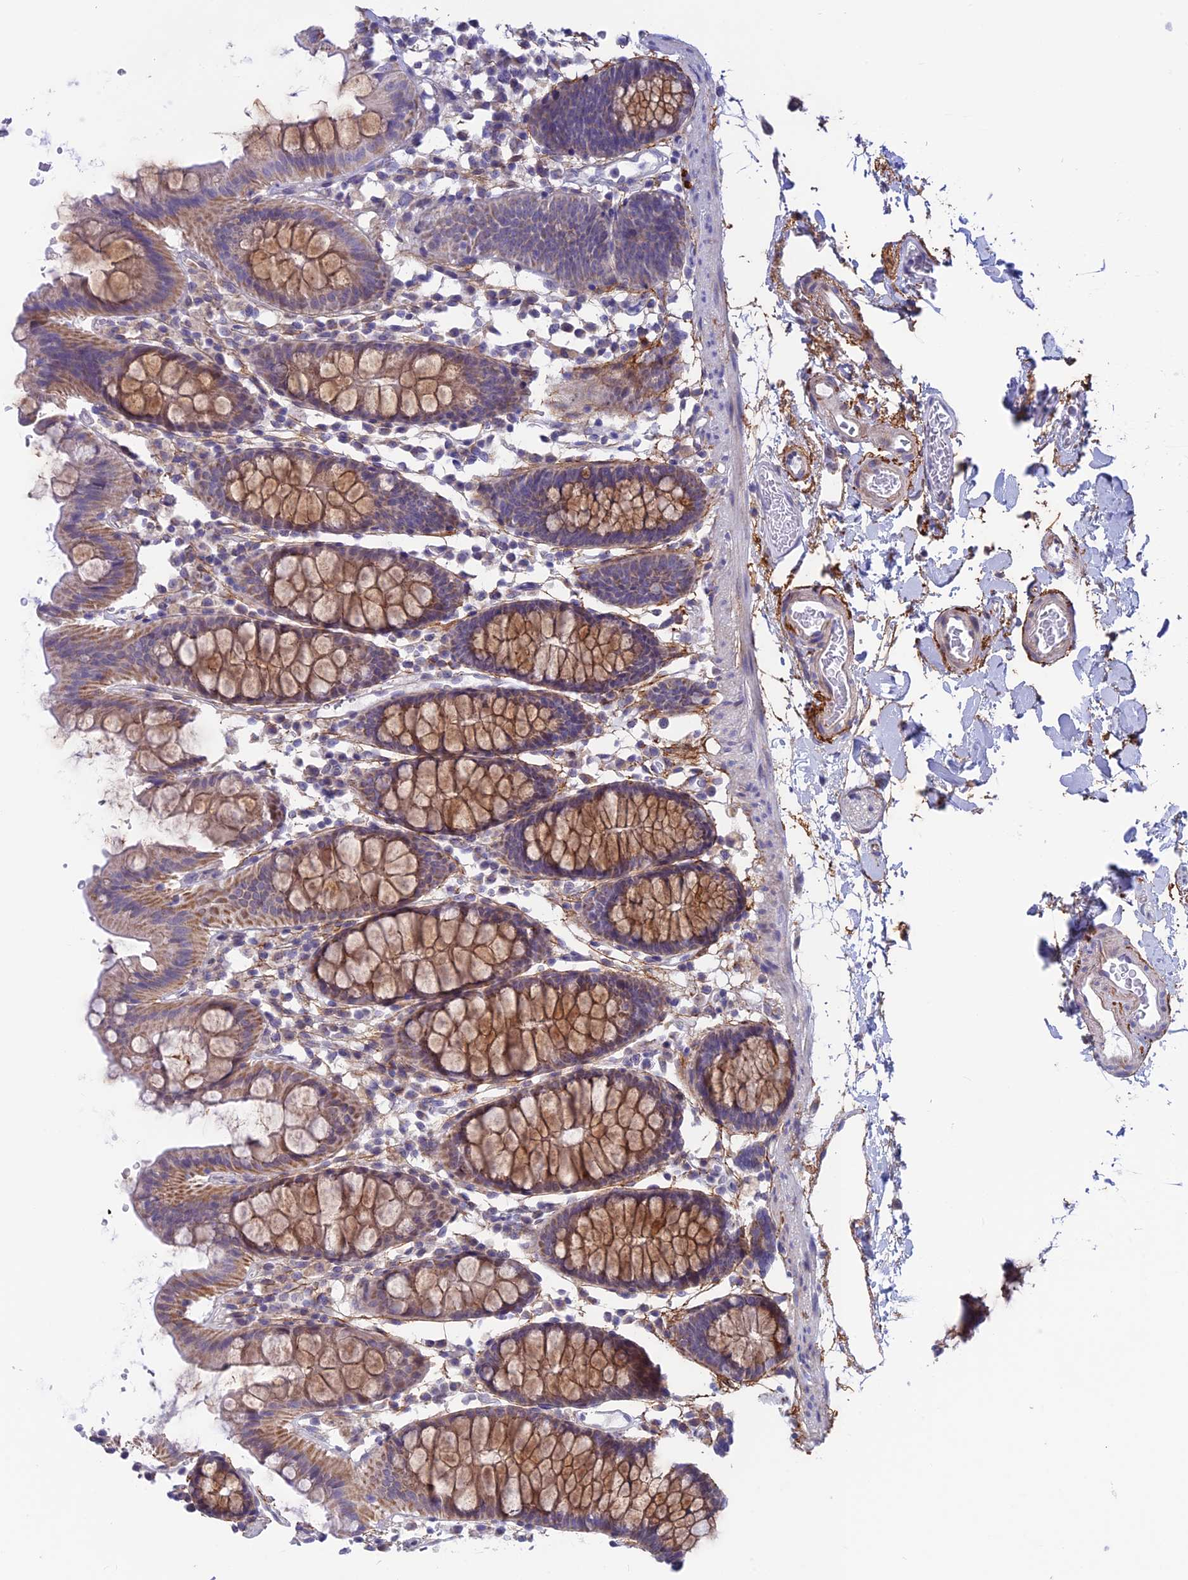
{"staining": {"intensity": "negative", "quantity": "none", "location": "none"}, "tissue": "colon", "cell_type": "Endothelial cells", "image_type": "normal", "snomed": [{"axis": "morphology", "description": "Normal tissue, NOS"}, {"axis": "topography", "description": "Colon"}], "caption": "A high-resolution histopathology image shows immunohistochemistry staining of normal colon, which shows no significant expression in endothelial cells.", "gene": "PLAC9", "patient": {"sex": "male", "age": 75}}